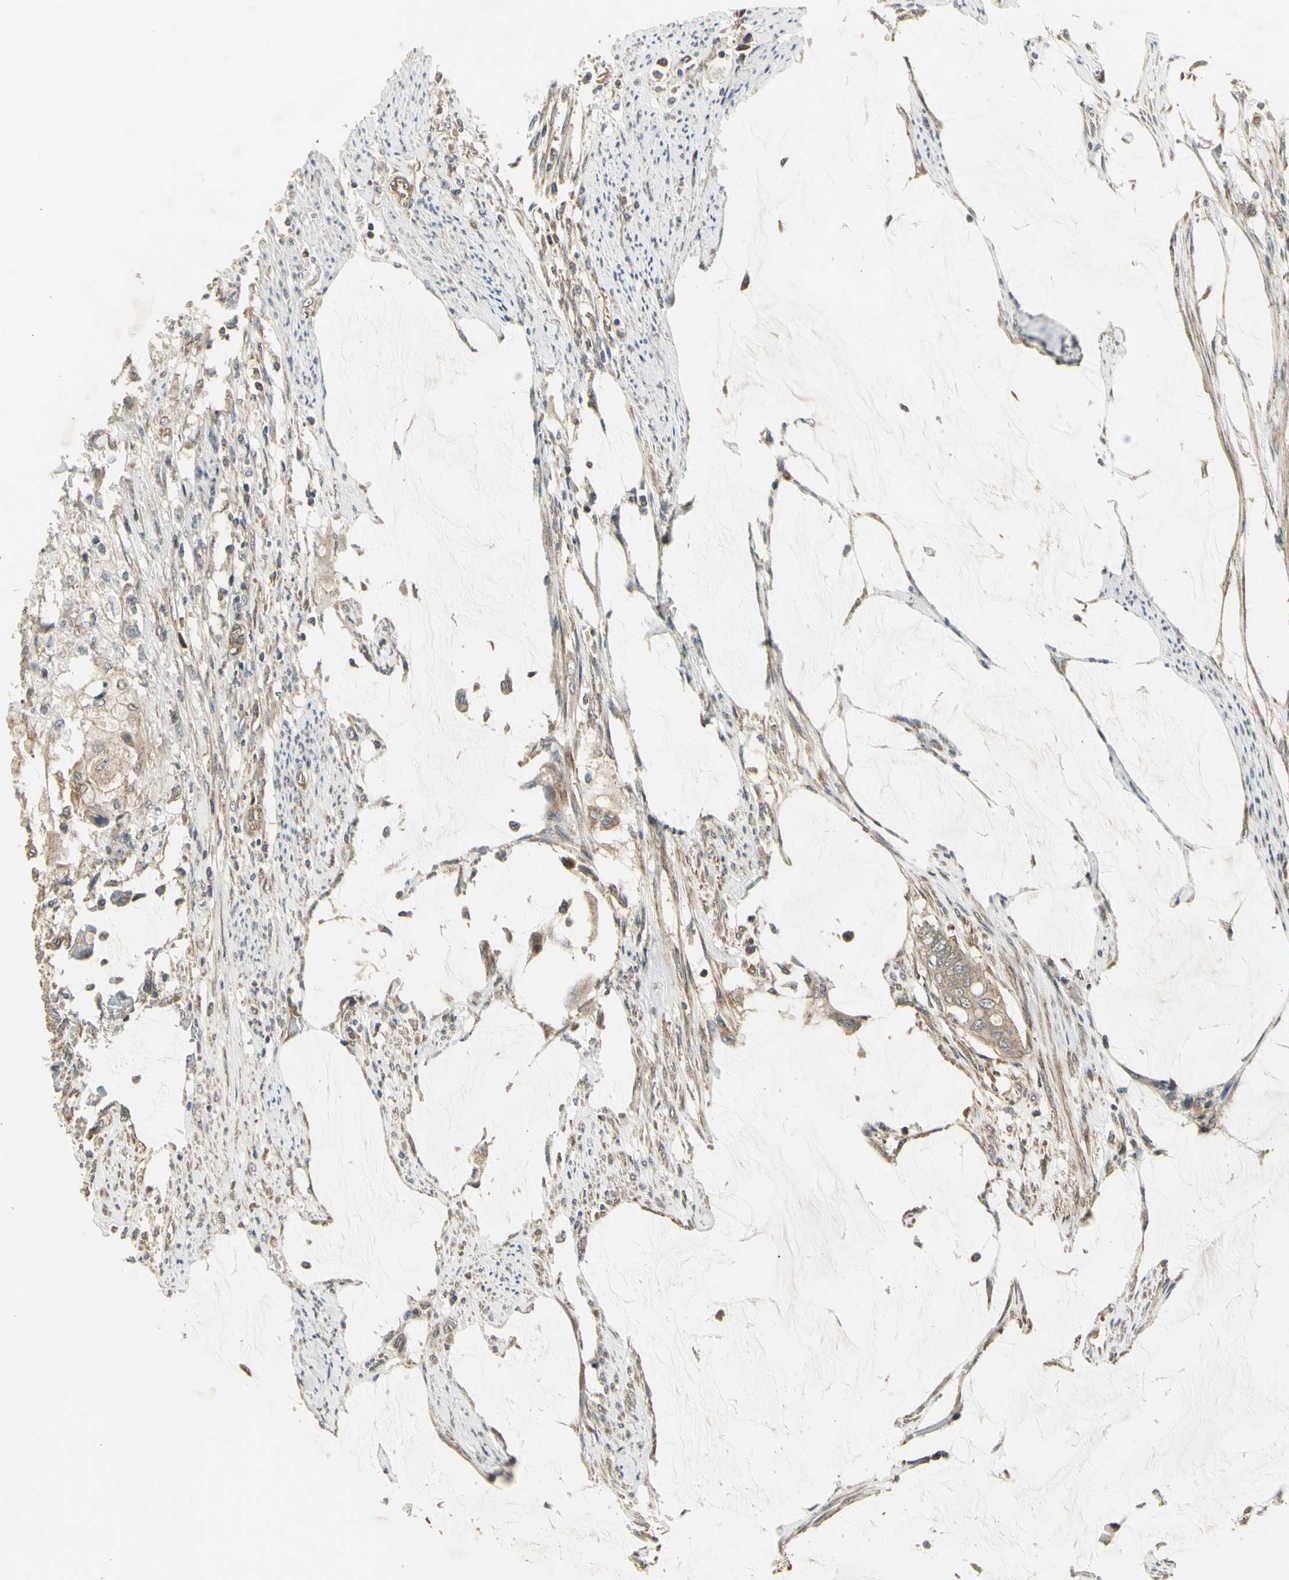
{"staining": {"intensity": "moderate", "quantity": ">75%", "location": "cytoplasmic/membranous"}, "tissue": "colorectal cancer", "cell_type": "Tumor cells", "image_type": "cancer", "snomed": [{"axis": "morphology", "description": "Adenocarcinoma, NOS"}, {"axis": "topography", "description": "Rectum"}], "caption": "Colorectal cancer (adenocarcinoma) tissue displays moderate cytoplasmic/membranous expression in about >75% of tumor cells, visualized by immunohistochemistry.", "gene": "EFNB2", "patient": {"sex": "female", "age": 77}}